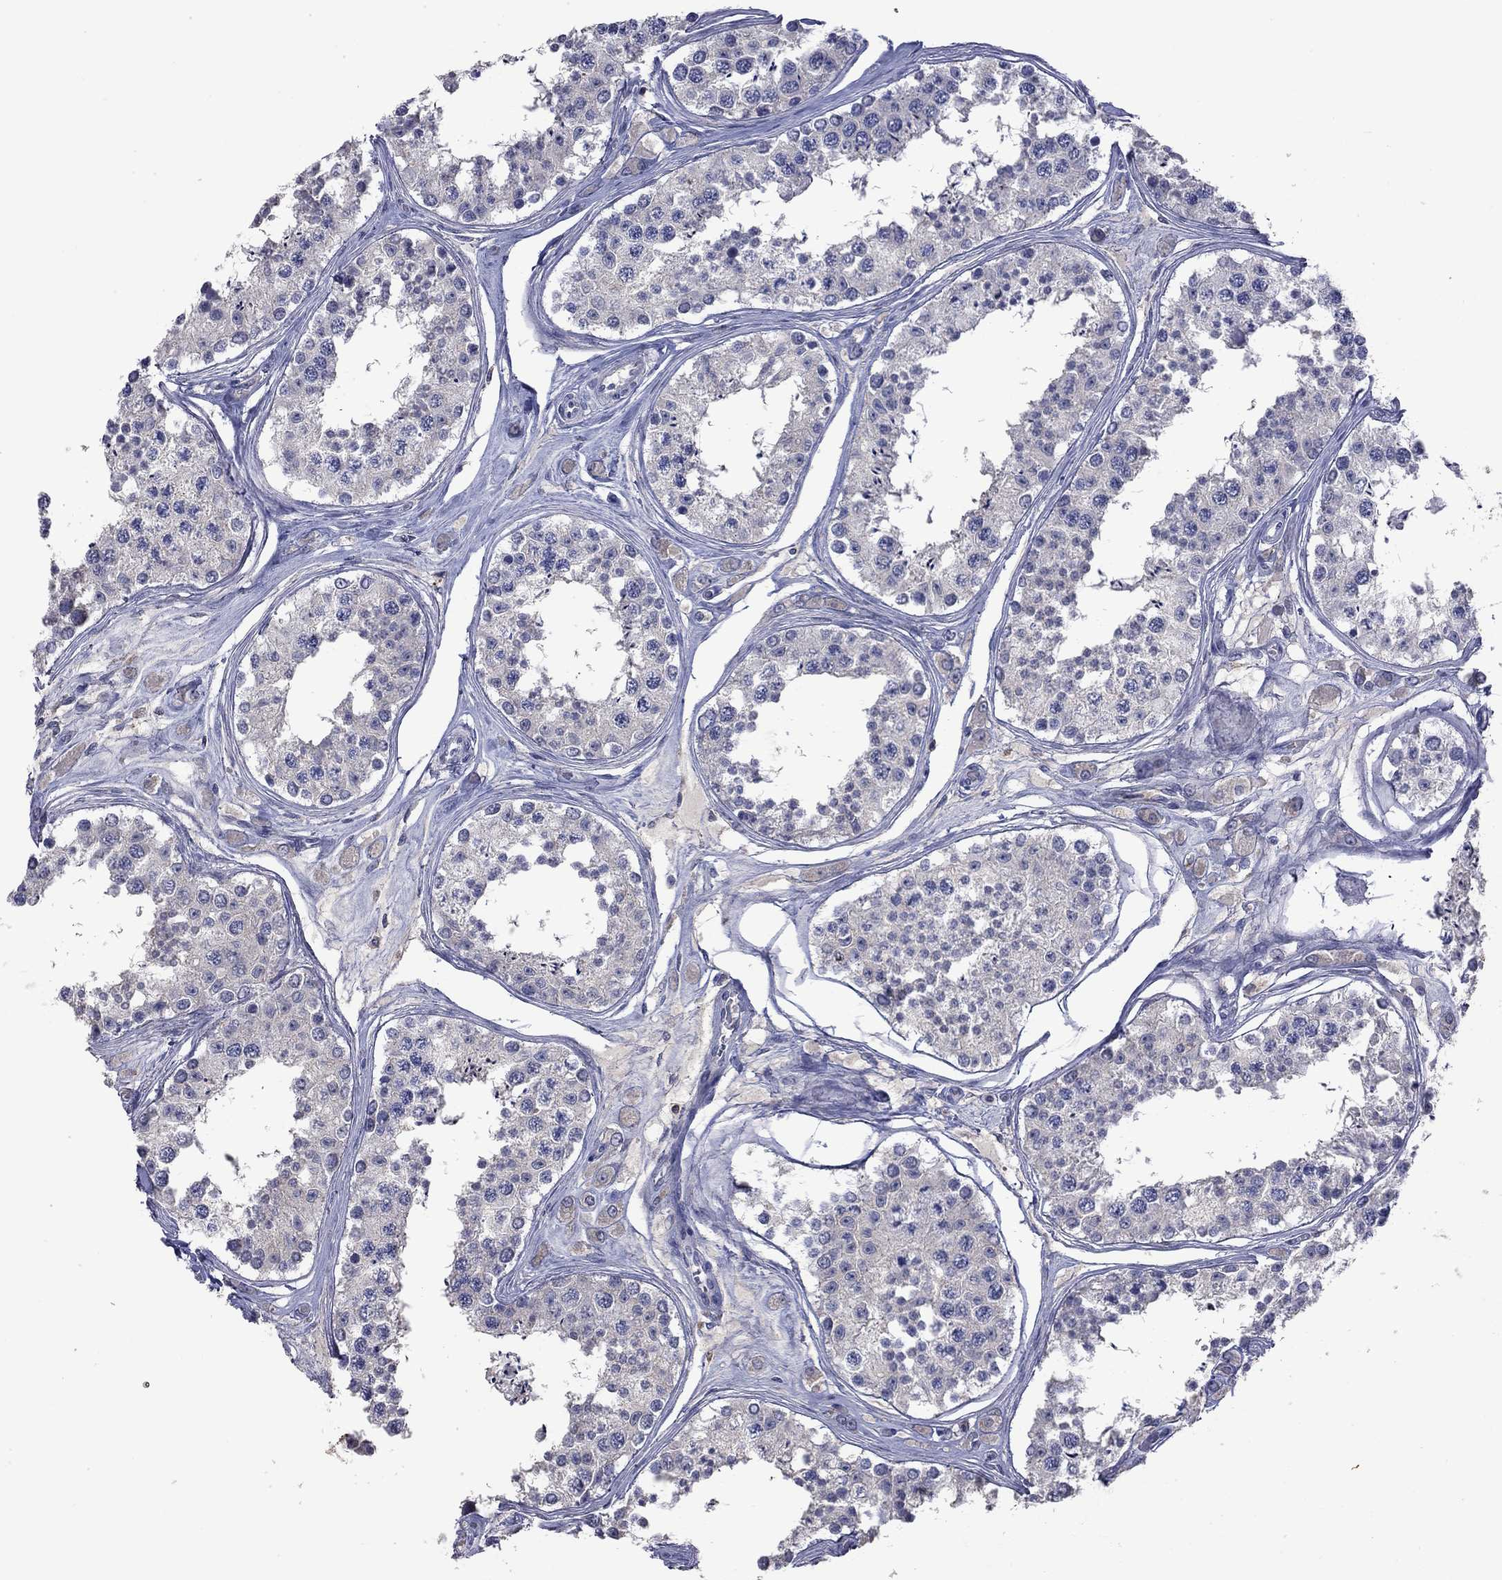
{"staining": {"intensity": "negative", "quantity": "none", "location": "none"}, "tissue": "testis", "cell_type": "Cells in seminiferous ducts", "image_type": "normal", "snomed": [{"axis": "morphology", "description": "Normal tissue, NOS"}, {"axis": "topography", "description": "Testis"}], "caption": "IHC photomicrograph of benign human testis stained for a protein (brown), which displays no positivity in cells in seminiferous ducts.", "gene": "ENSG00000288520", "patient": {"sex": "male", "age": 25}}